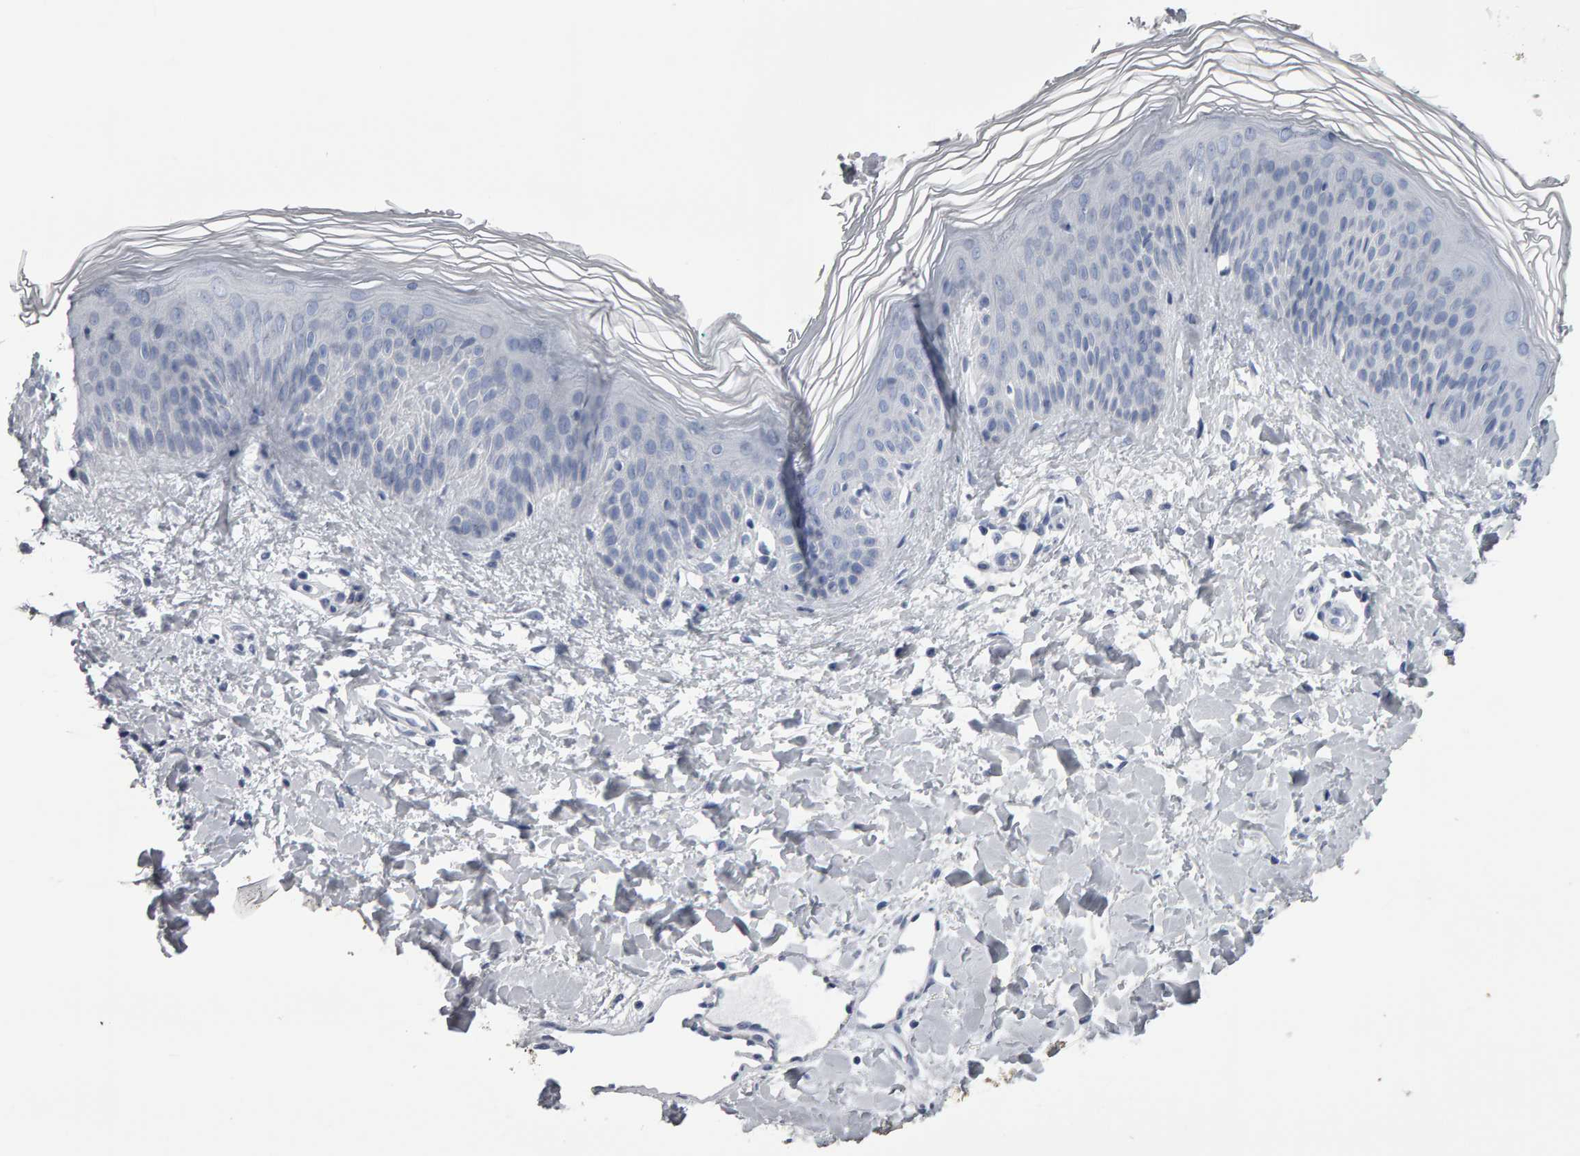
{"staining": {"intensity": "negative", "quantity": "none", "location": "none"}, "tissue": "skin", "cell_type": "Fibroblasts", "image_type": "normal", "snomed": [{"axis": "morphology", "description": "Normal tissue, NOS"}, {"axis": "morphology", "description": "Malignant melanoma, Metastatic site"}, {"axis": "topography", "description": "Skin"}], "caption": "High power microscopy histopathology image of an immunohistochemistry image of normal skin, revealing no significant expression in fibroblasts.", "gene": "CD38", "patient": {"sex": "male", "age": 41}}